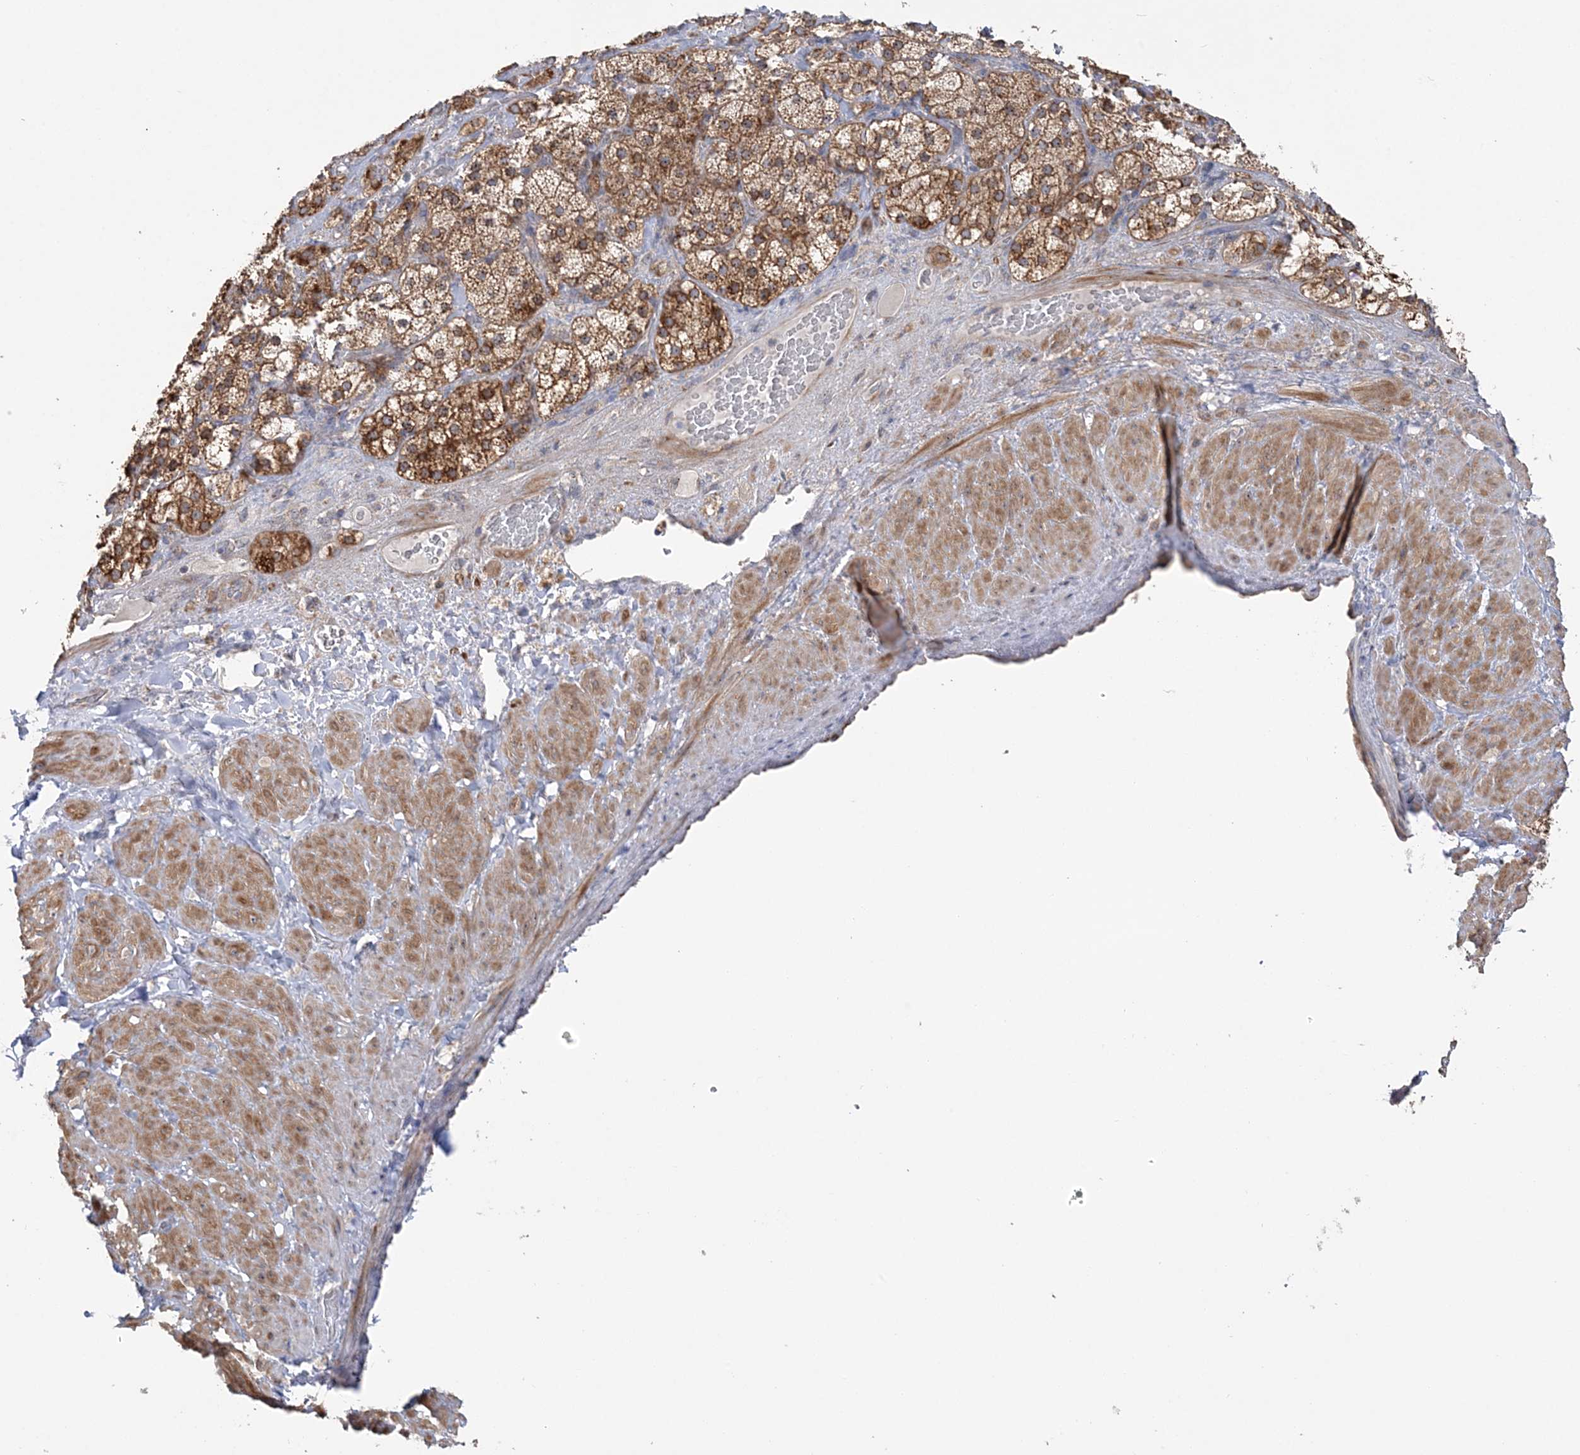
{"staining": {"intensity": "moderate", "quantity": ">75%", "location": "cytoplasmic/membranous"}, "tissue": "adrenal gland", "cell_type": "Glandular cells", "image_type": "normal", "snomed": [{"axis": "morphology", "description": "Normal tissue, NOS"}, {"axis": "topography", "description": "Adrenal gland"}], "caption": "This image displays IHC staining of benign adrenal gland, with medium moderate cytoplasmic/membranous staining in about >75% of glandular cells.", "gene": "MMADHC", "patient": {"sex": "male", "age": 57}}